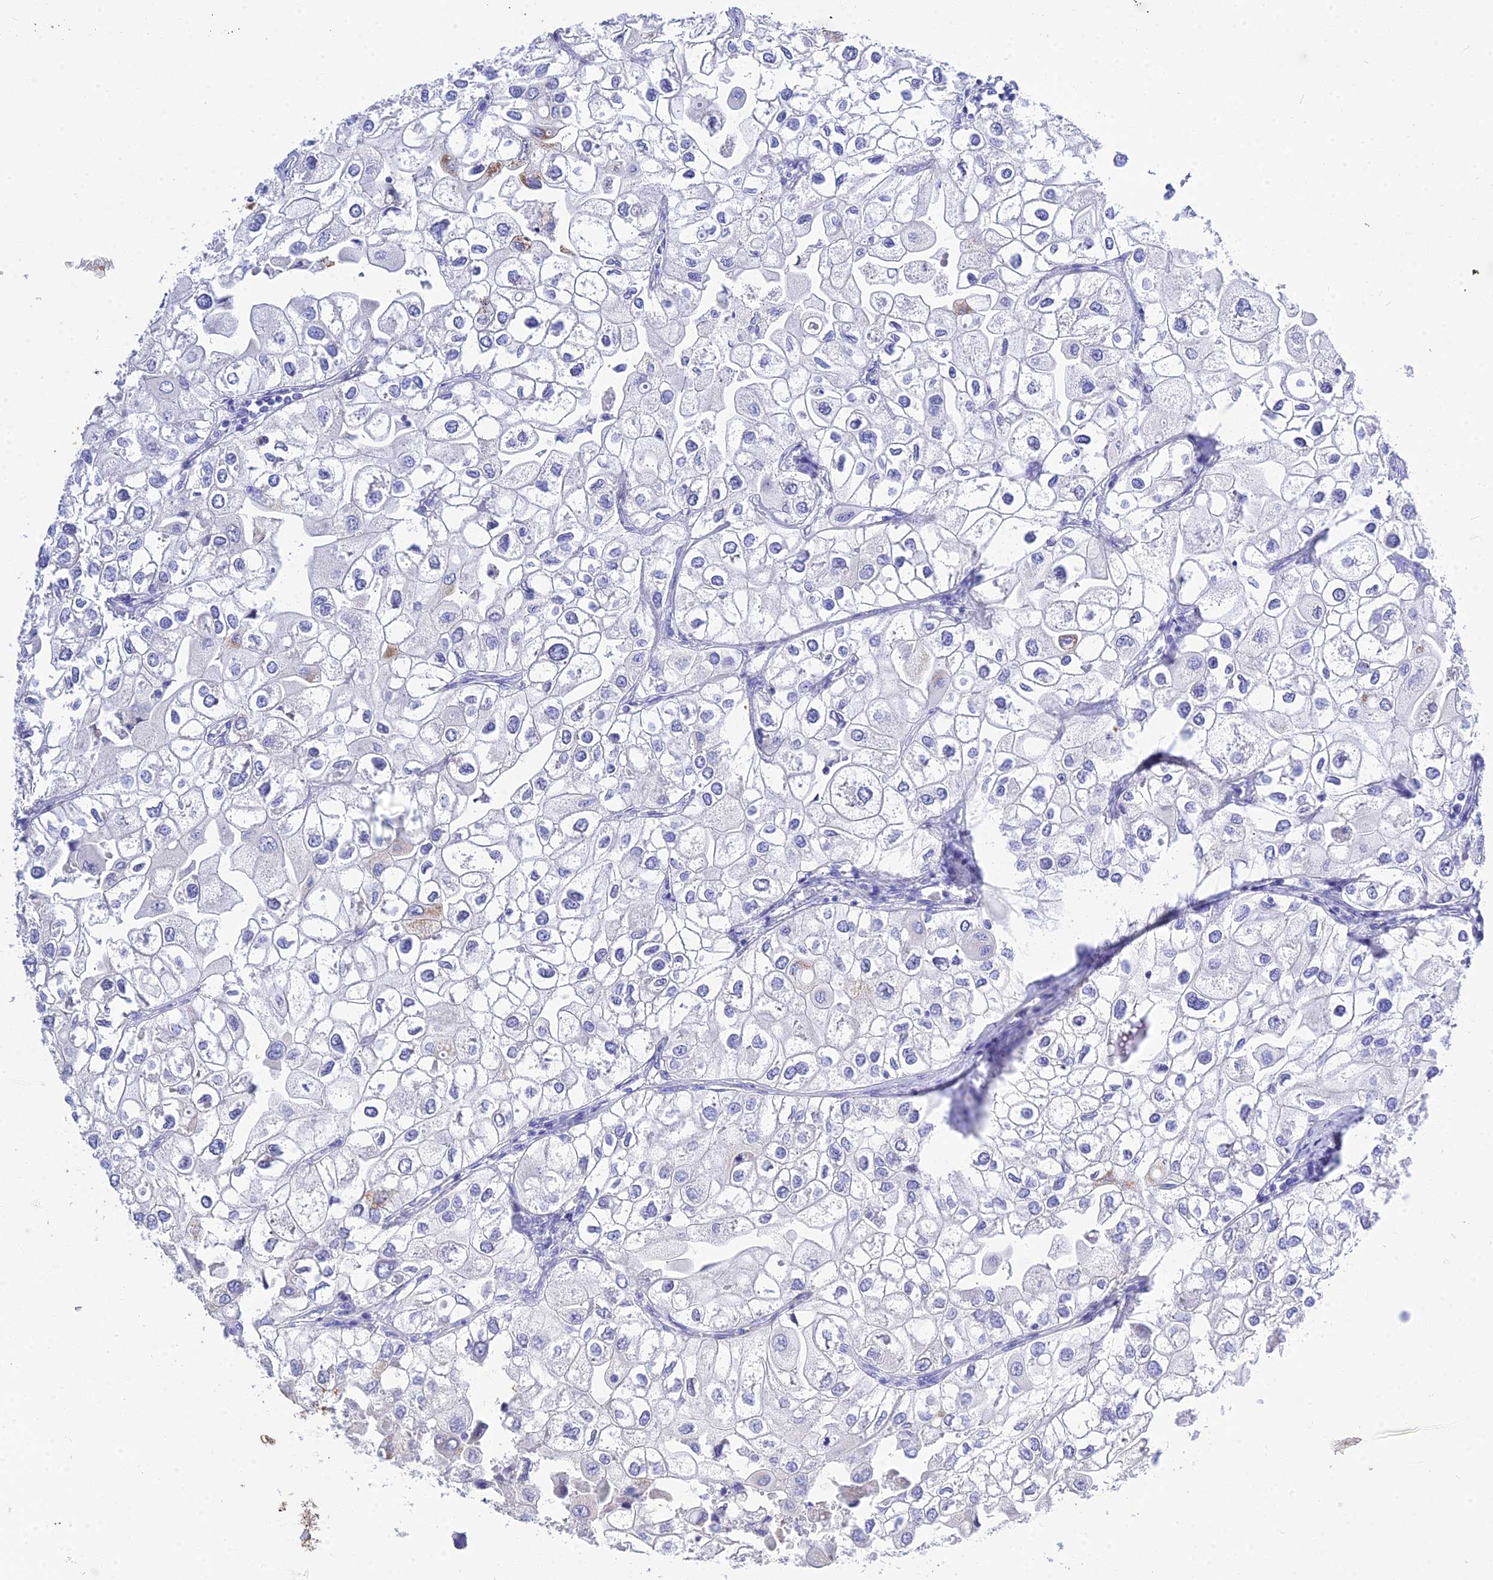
{"staining": {"intensity": "moderate", "quantity": "<25%", "location": "nuclear"}, "tissue": "urothelial cancer", "cell_type": "Tumor cells", "image_type": "cancer", "snomed": [{"axis": "morphology", "description": "Urothelial carcinoma, High grade"}, {"axis": "topography", "description": "Urinary bladder"}], "caption": "A low amount of moderate nuclear expression is appreciated in approximately <25% of tumor cells in high-grade urothelial carcinoma tissue. The protein of interest is stained brown, and the nuclei are stained in blue (DAB IHC with brightfield microscopy, high magnification).", "gene": "DEFB107A", "patient": {"sex": "male", "age": 64}}